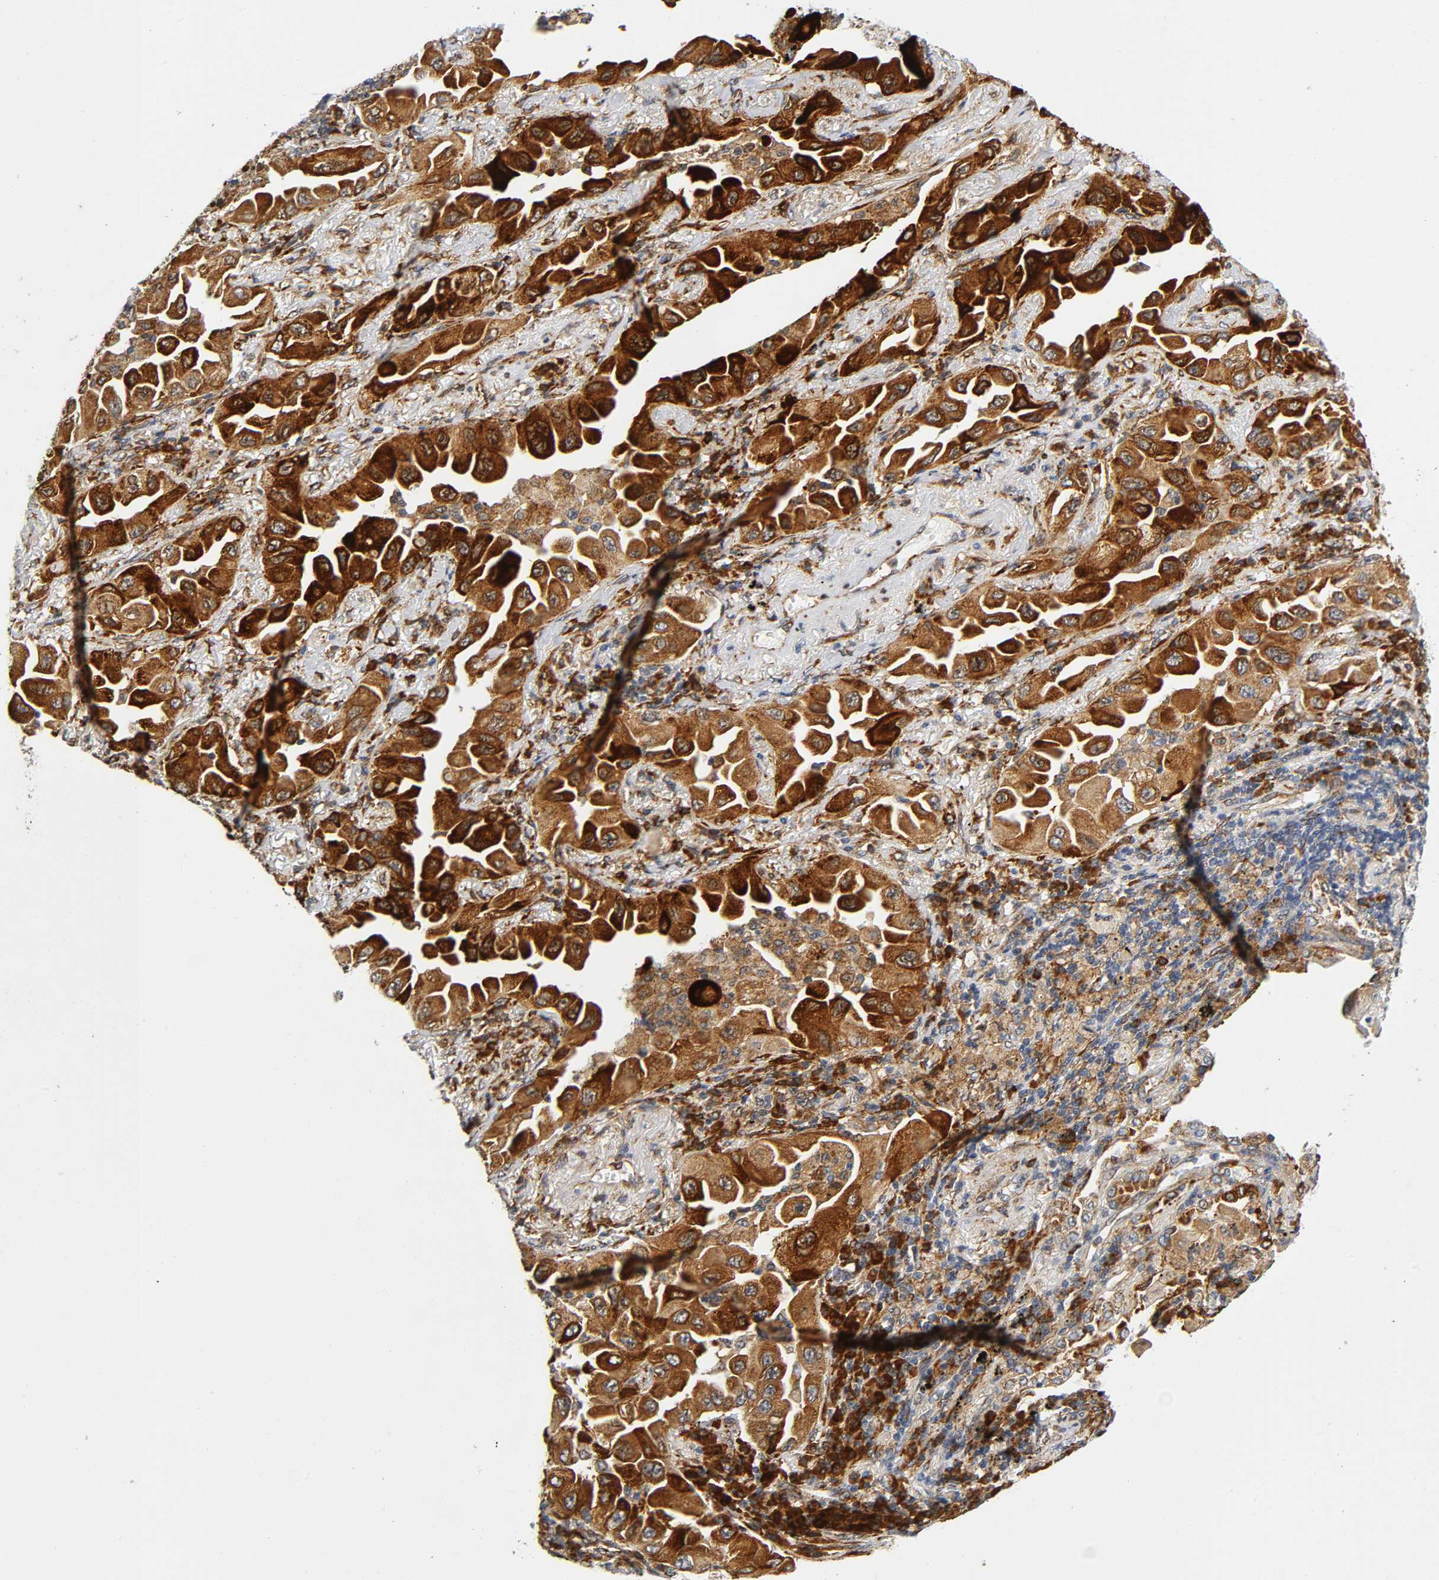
{"staining": {"intensity": "strong", "quantity": ">75%", "location": "cytoplasmic/membranous"}, "tissue": "lung cancer", "cell_type": "Tumor cells", "image_type": "cancer", "snomed": [{"axis": "morphology", "description": "Adenocarcinoma, NOS"}, {"axis": "topography", "description": "Lung"}], "caption": "Immunohistochemistry (IHC) of lung cancer (adenocarcinoma) exhibits high levels of strong cytoplasmic/membranous staining in approximately >75% of tumor cells.", "gene": "SOS2", "patient": {"sex": "female", "age": 65}}